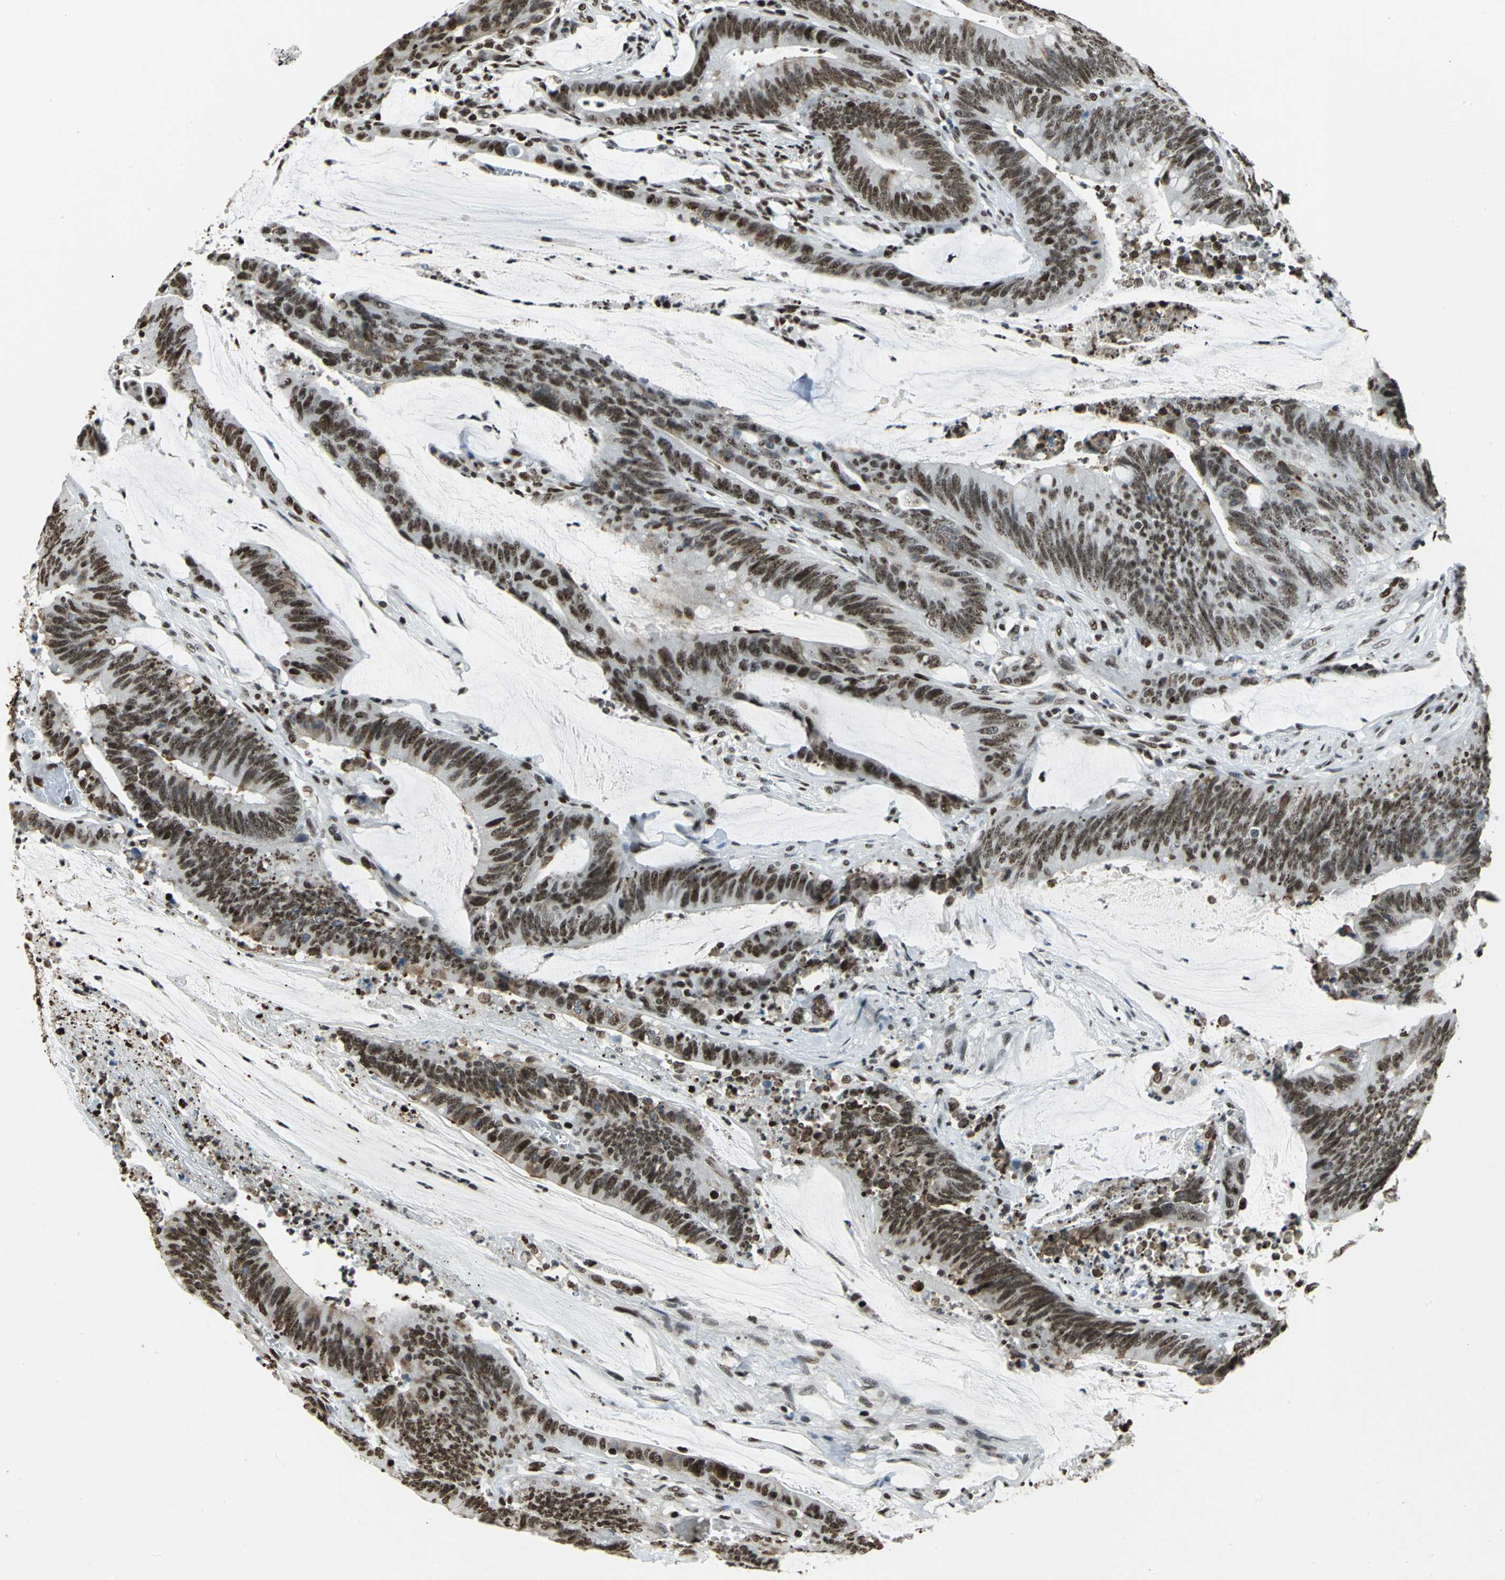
{"staining": {"intensity": "strong", "quantity": ">75%", "location": "nuclear"}, "tissue": "colorectal cancer", "cell_type": "Tumor cells", "image_type": "cancer", "snomed": [{"axis": "morphology", "description": "Adenocarcinoma, NOS"}, {"axis": "topography", "description": "Rectum"}], "caption": "A brown stain shows strong nuclear expression of a protein in human colorectal cancer (adenocarcinoma) tumor cells.", "gene": "HMGB1", "patient": {"sex": "female", "age": 66}}